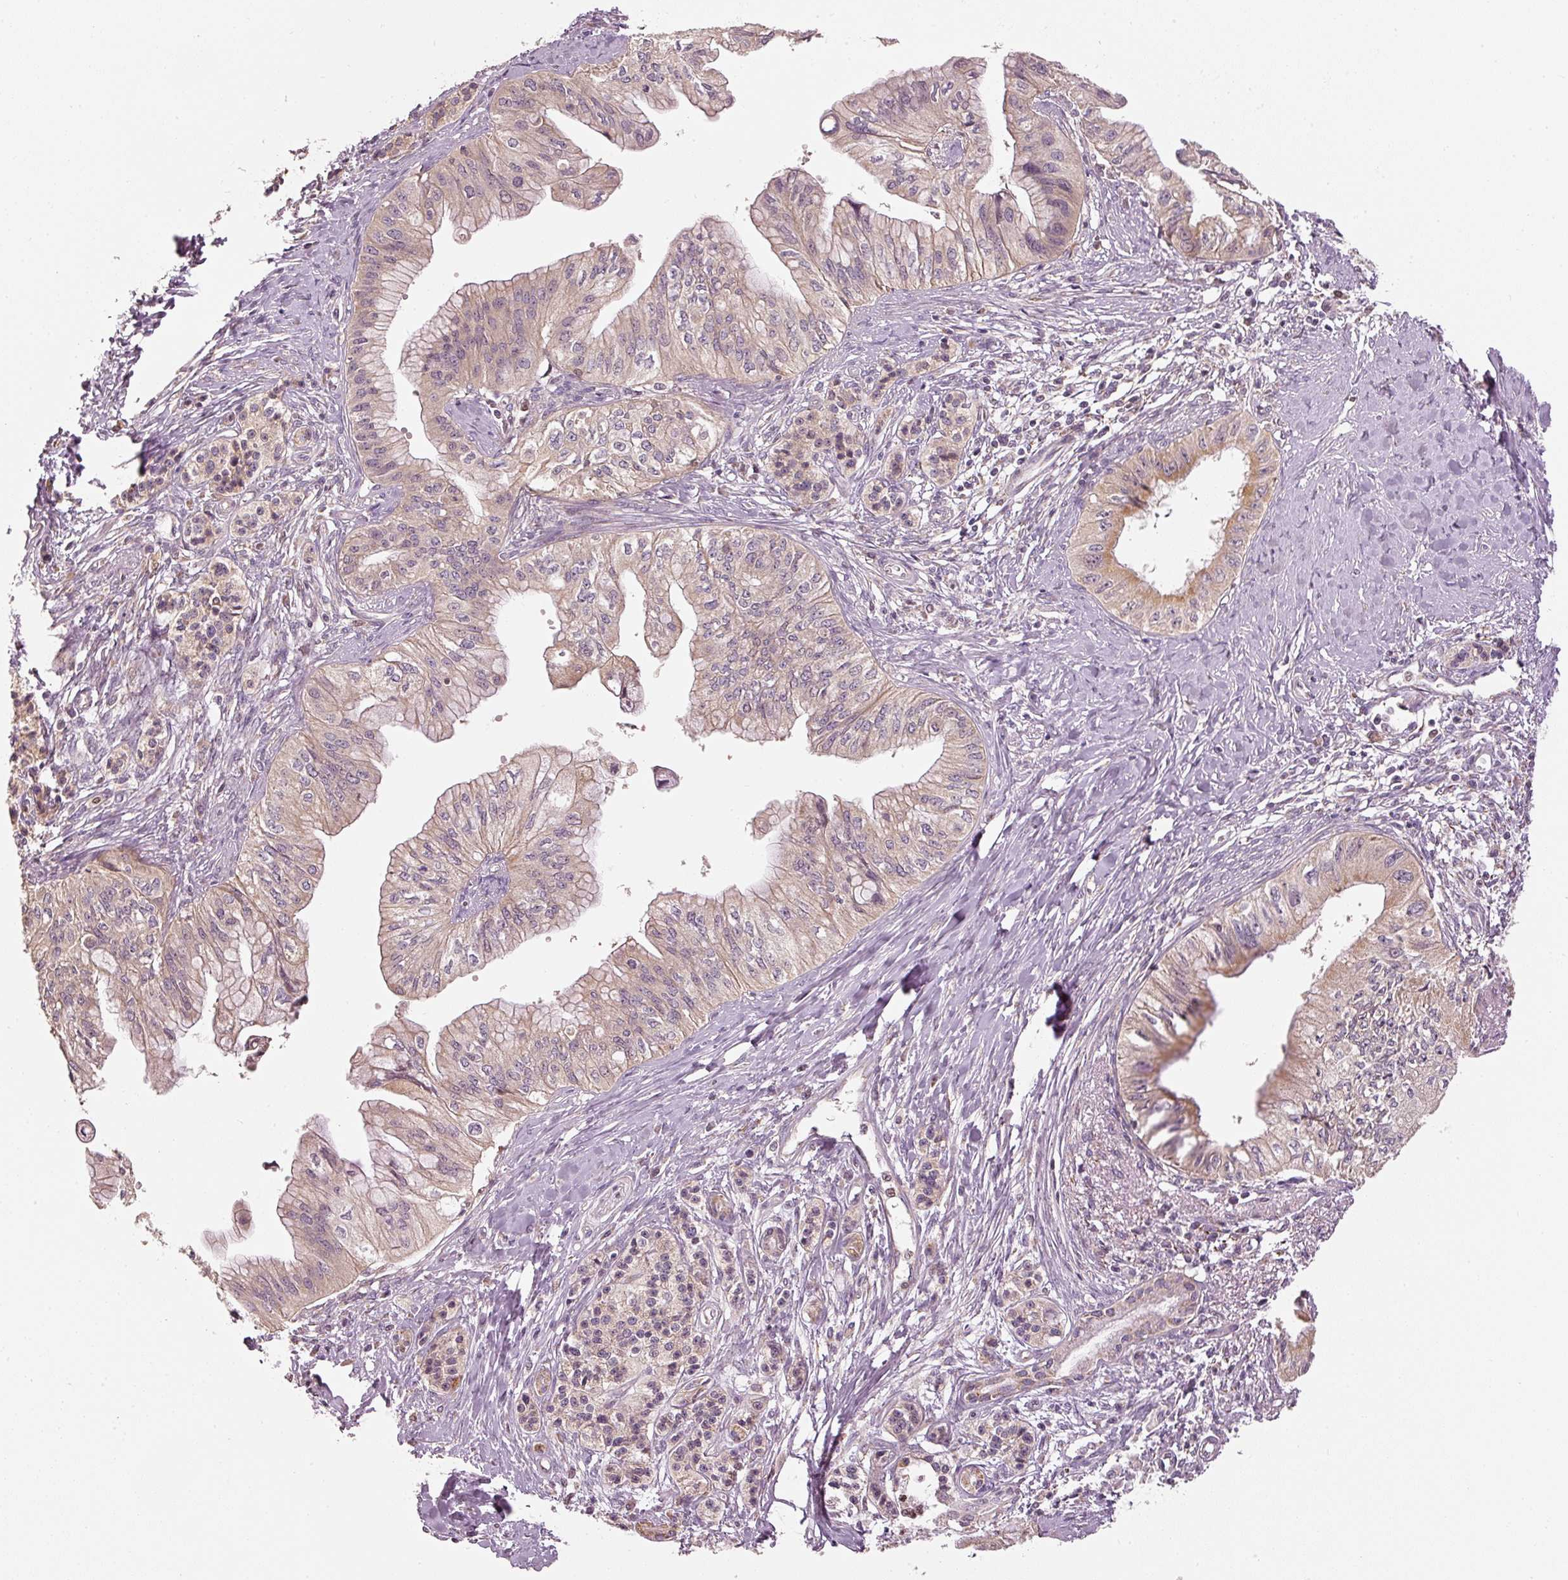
{"staining": {"intensity": "weak", "quantity": ">75%", "location": "cytoplasmic/membranous"}, "tissue": "pancreatic cancer", "cell_type": "Tumor cells", "image_type": "cancer", "snomed": [{"axis": "morphology", "description": "Adenocarcinoma, NOS"}, {"axis": "topography", "description": "Pancreas"}], "caption": "IHC of human pancreatic cancer reveals low levels of weak cytoplasmic/membranous positivity in approximately >75% of tumor cells.", "gene": "MTHFD1L", "patient": {"sex": "male", "age": 71}}